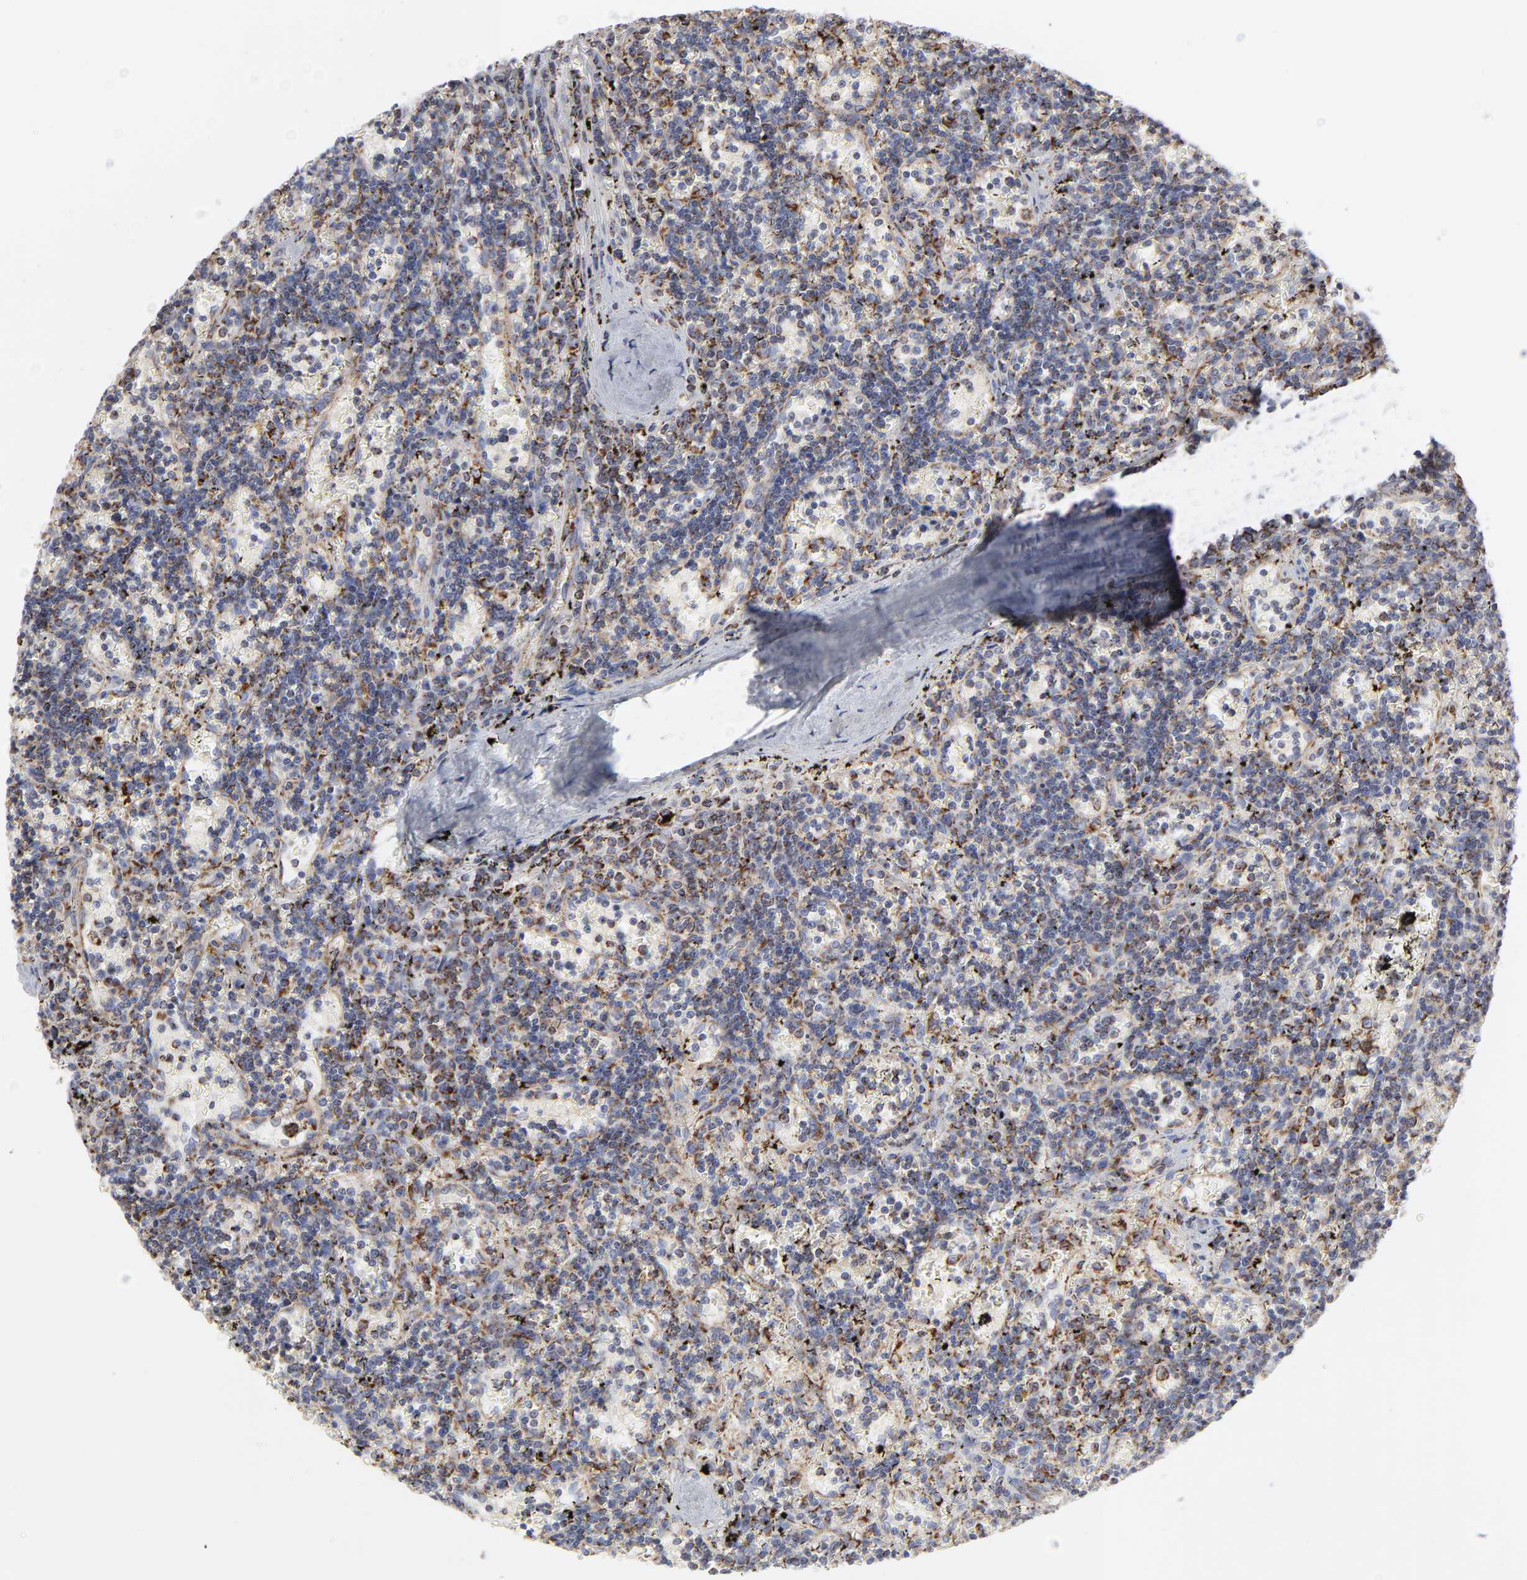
{"staining": {"intensity": "strong", "quantity": ">75%", "location": "cytoplasmic/membranous"}, "tissue": "lymphoma", "cell_type": "Tumor cells", "image_type": "cancer", "snomed": [{"axis": "morphology", "description": "Malignant lymphoma, non-Hodgkin's type, Low grade"}, {"axis": "topography", "description": "Spleen"}], "caption": "A brown stain highlights strong cytoplasmic/membranous expression of a protein in human low-grade malignant lymphoma, non-Hodgkin's type tumor cells. (Stains: DAB (3,3'-diaminobenzidine) in brown, nuclei in blue, Microscopy: brightfield microscopy at high magnification).", "gene": "ASB3", "patient": {"sex": "male", "age": 60}}